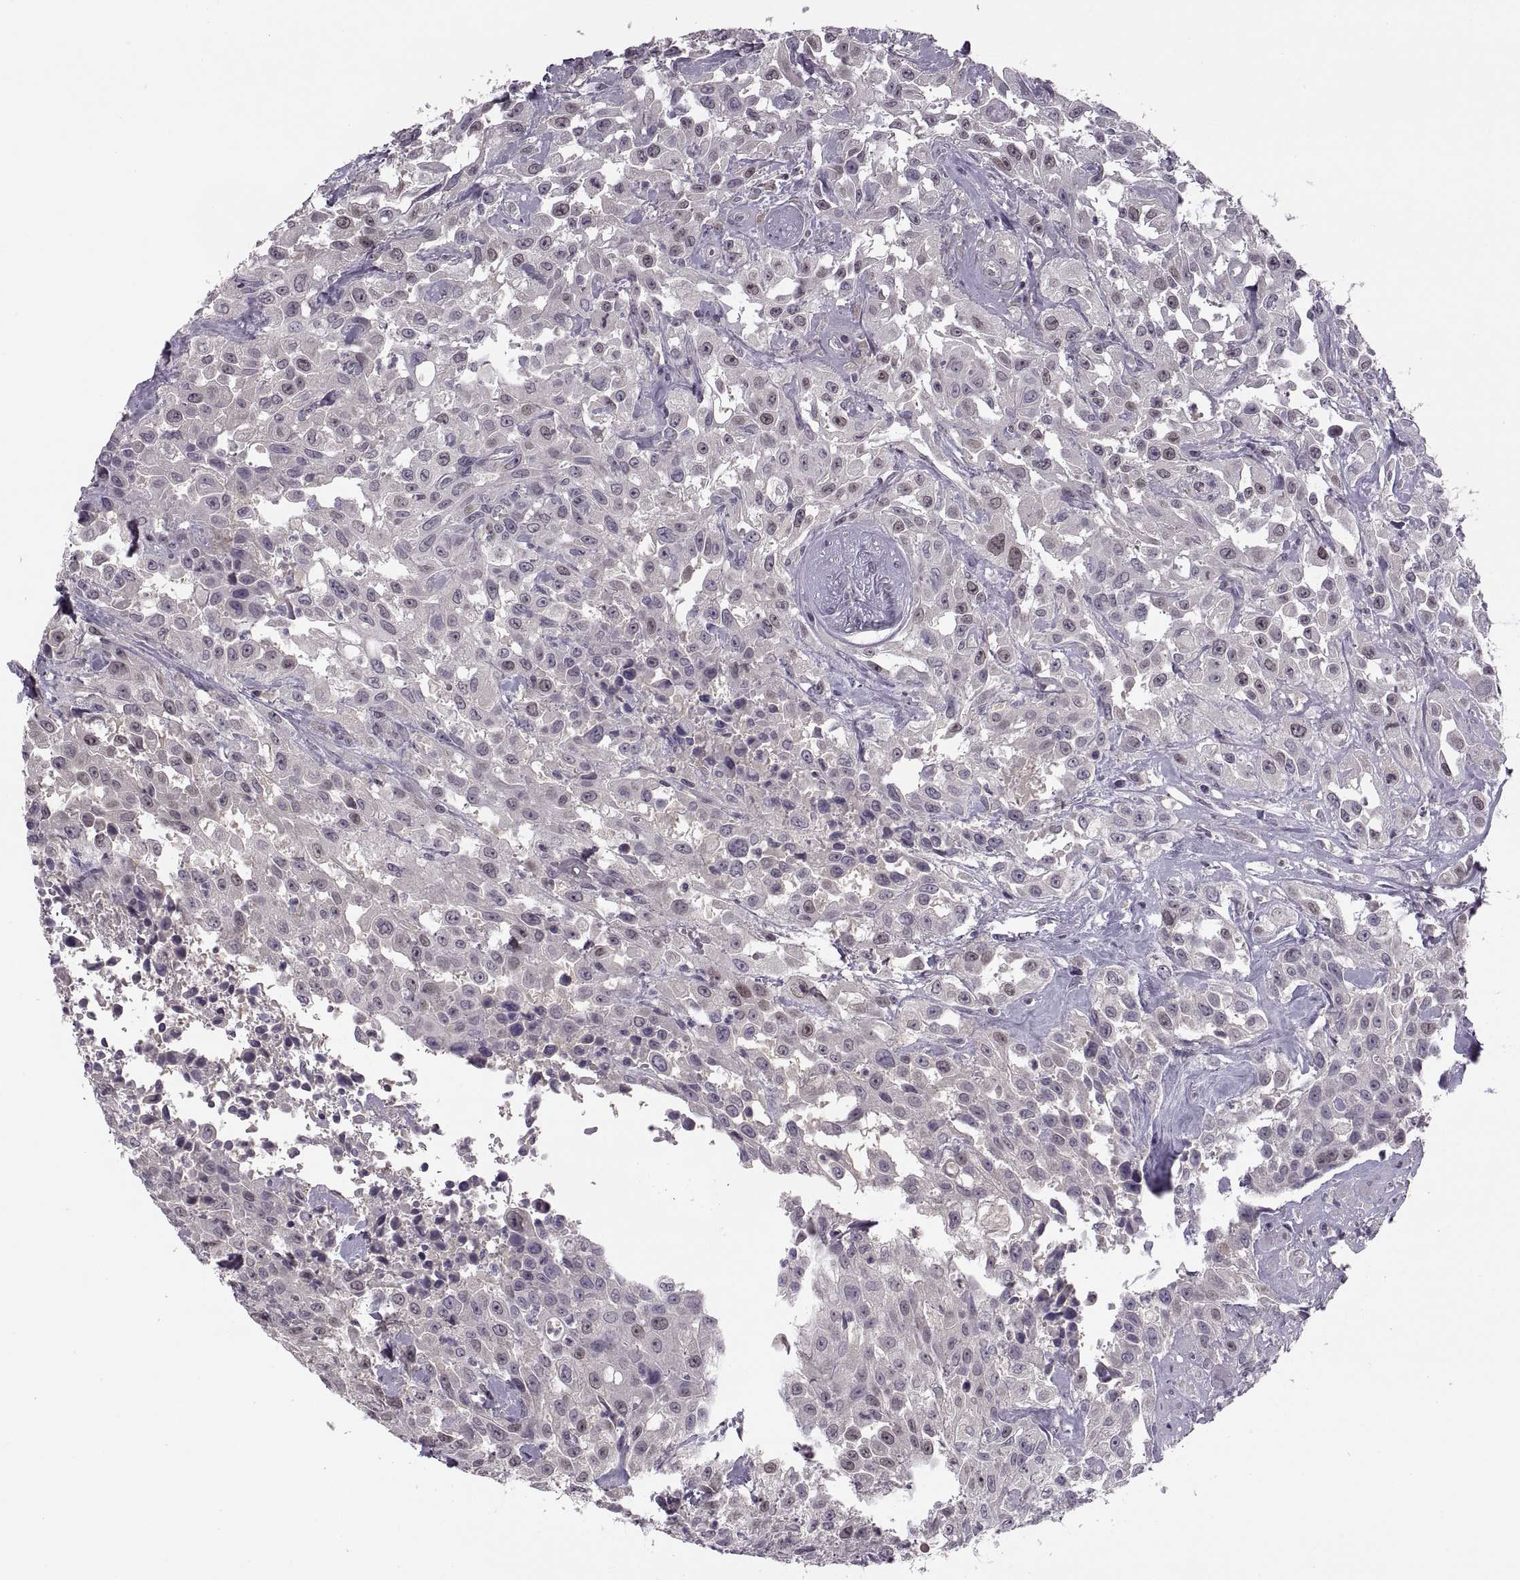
{"staining": {"intensity": "weak", "quantity": "<25%", "location": "nuclear"}, "tissue": "urothelial cancer", "cell_type": "Tumor cells", "image_type": "cancer", "snomed": [{"axis": "morphology", "description": "Urothelial carcinoma, High grade"}, {"axis": "topography", "description": "Urinary bladder"}], "caption": "A photomicrograph of human urothelial carcinoma (high-grade) is negative for staining in tumor cells.", "gene": "CACNA1F", "patient": {"sex": "male", "age": 79}}